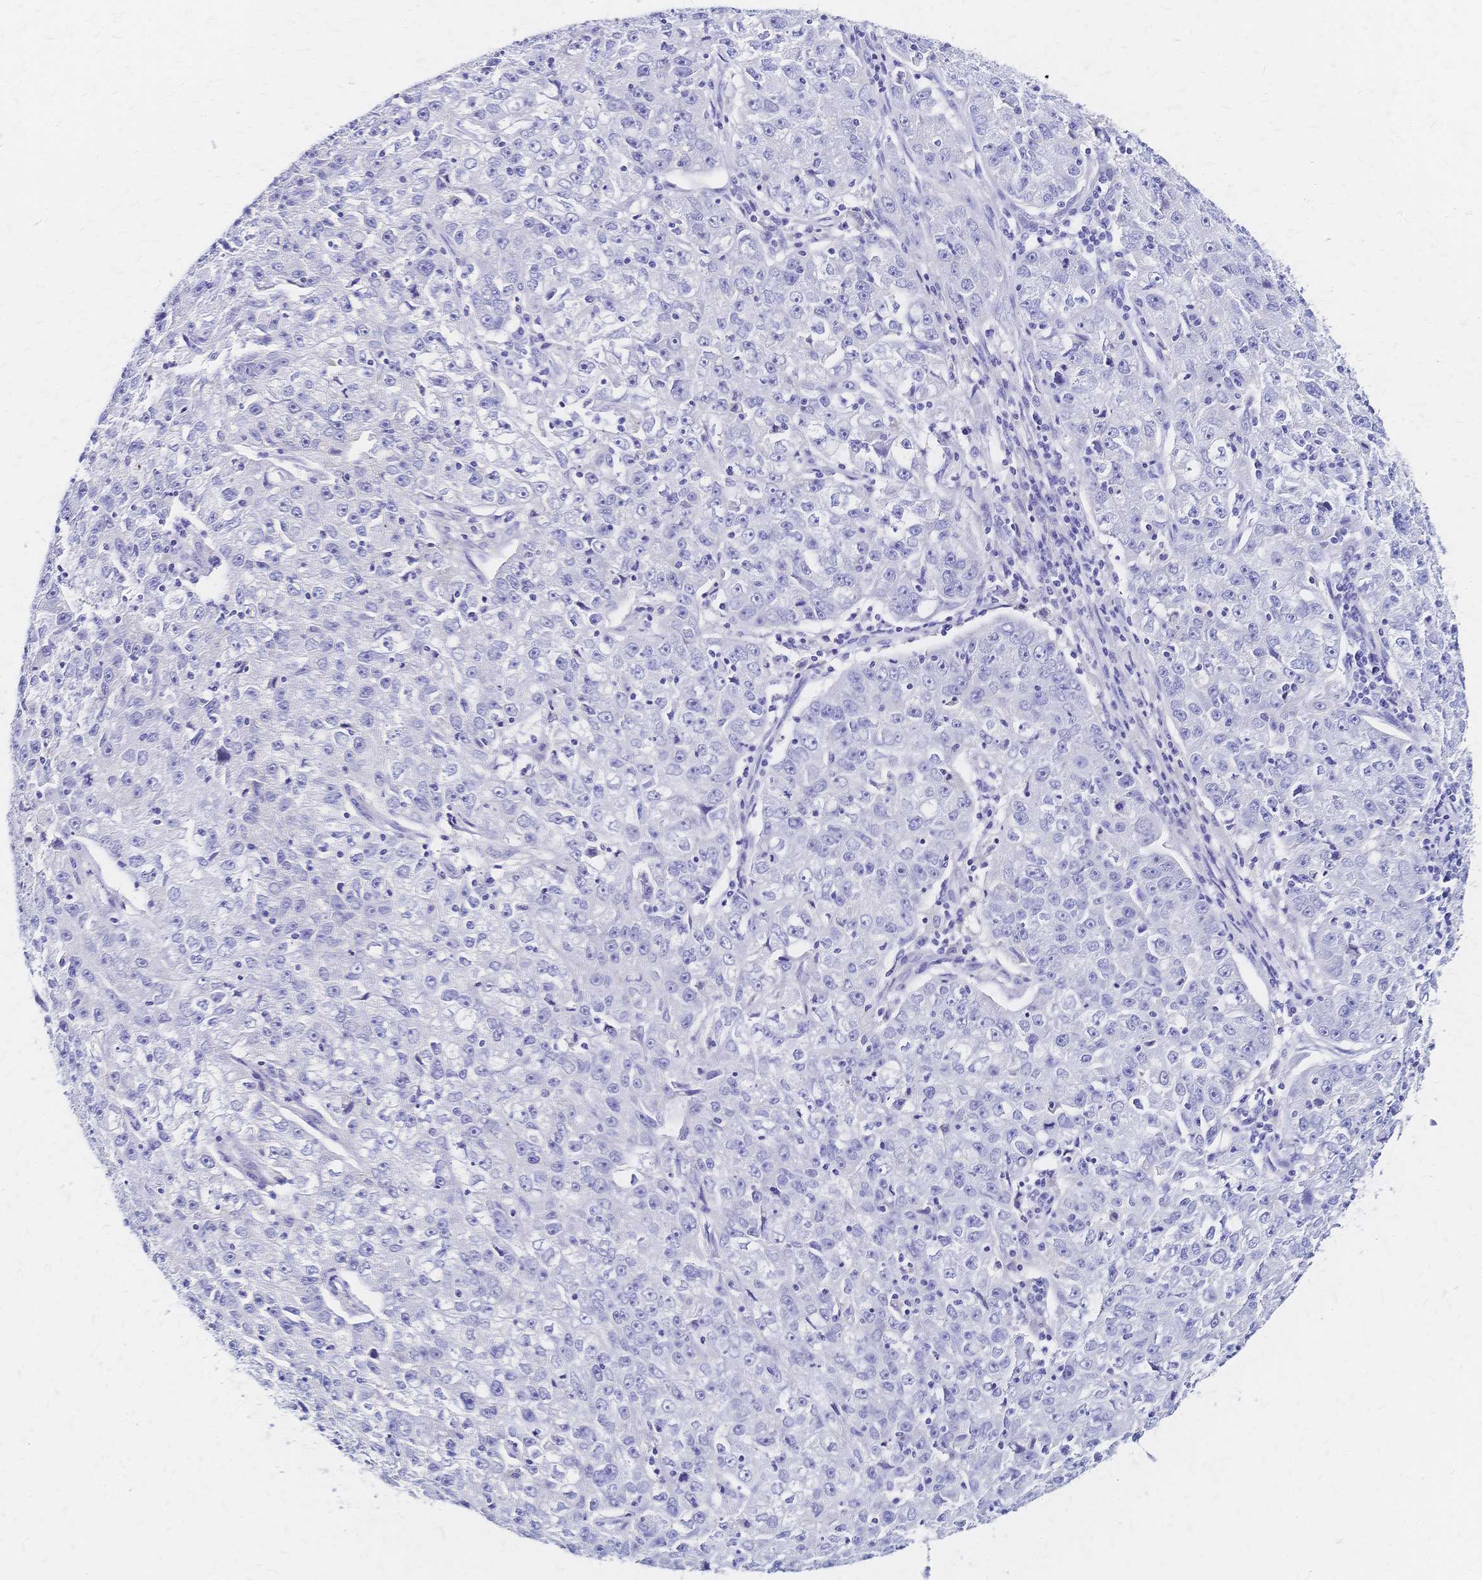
{"staining": {"intensity": "negative", "quantity": "none", "location": "none"}, "tissue": "lung cancer", "cell_type": "Tumor cells", "image_type": "cancer", "snomed": [{"axis": "morphology", "description": "Normal morphology"}, {"axis": "morphology", "description": "Adenocarcinoma, NOS"}, {"axis": "topography", "description": "Lymph node"}, {"axis": "topography", "description": "Lung"}], "caption": "Immunohistochemical staining of adenocarcinoma (lung) demonstrates no significant staining in tumor cells.", "gene": "SLC5A1", "patient": {"sex": "female", "age": 57}}